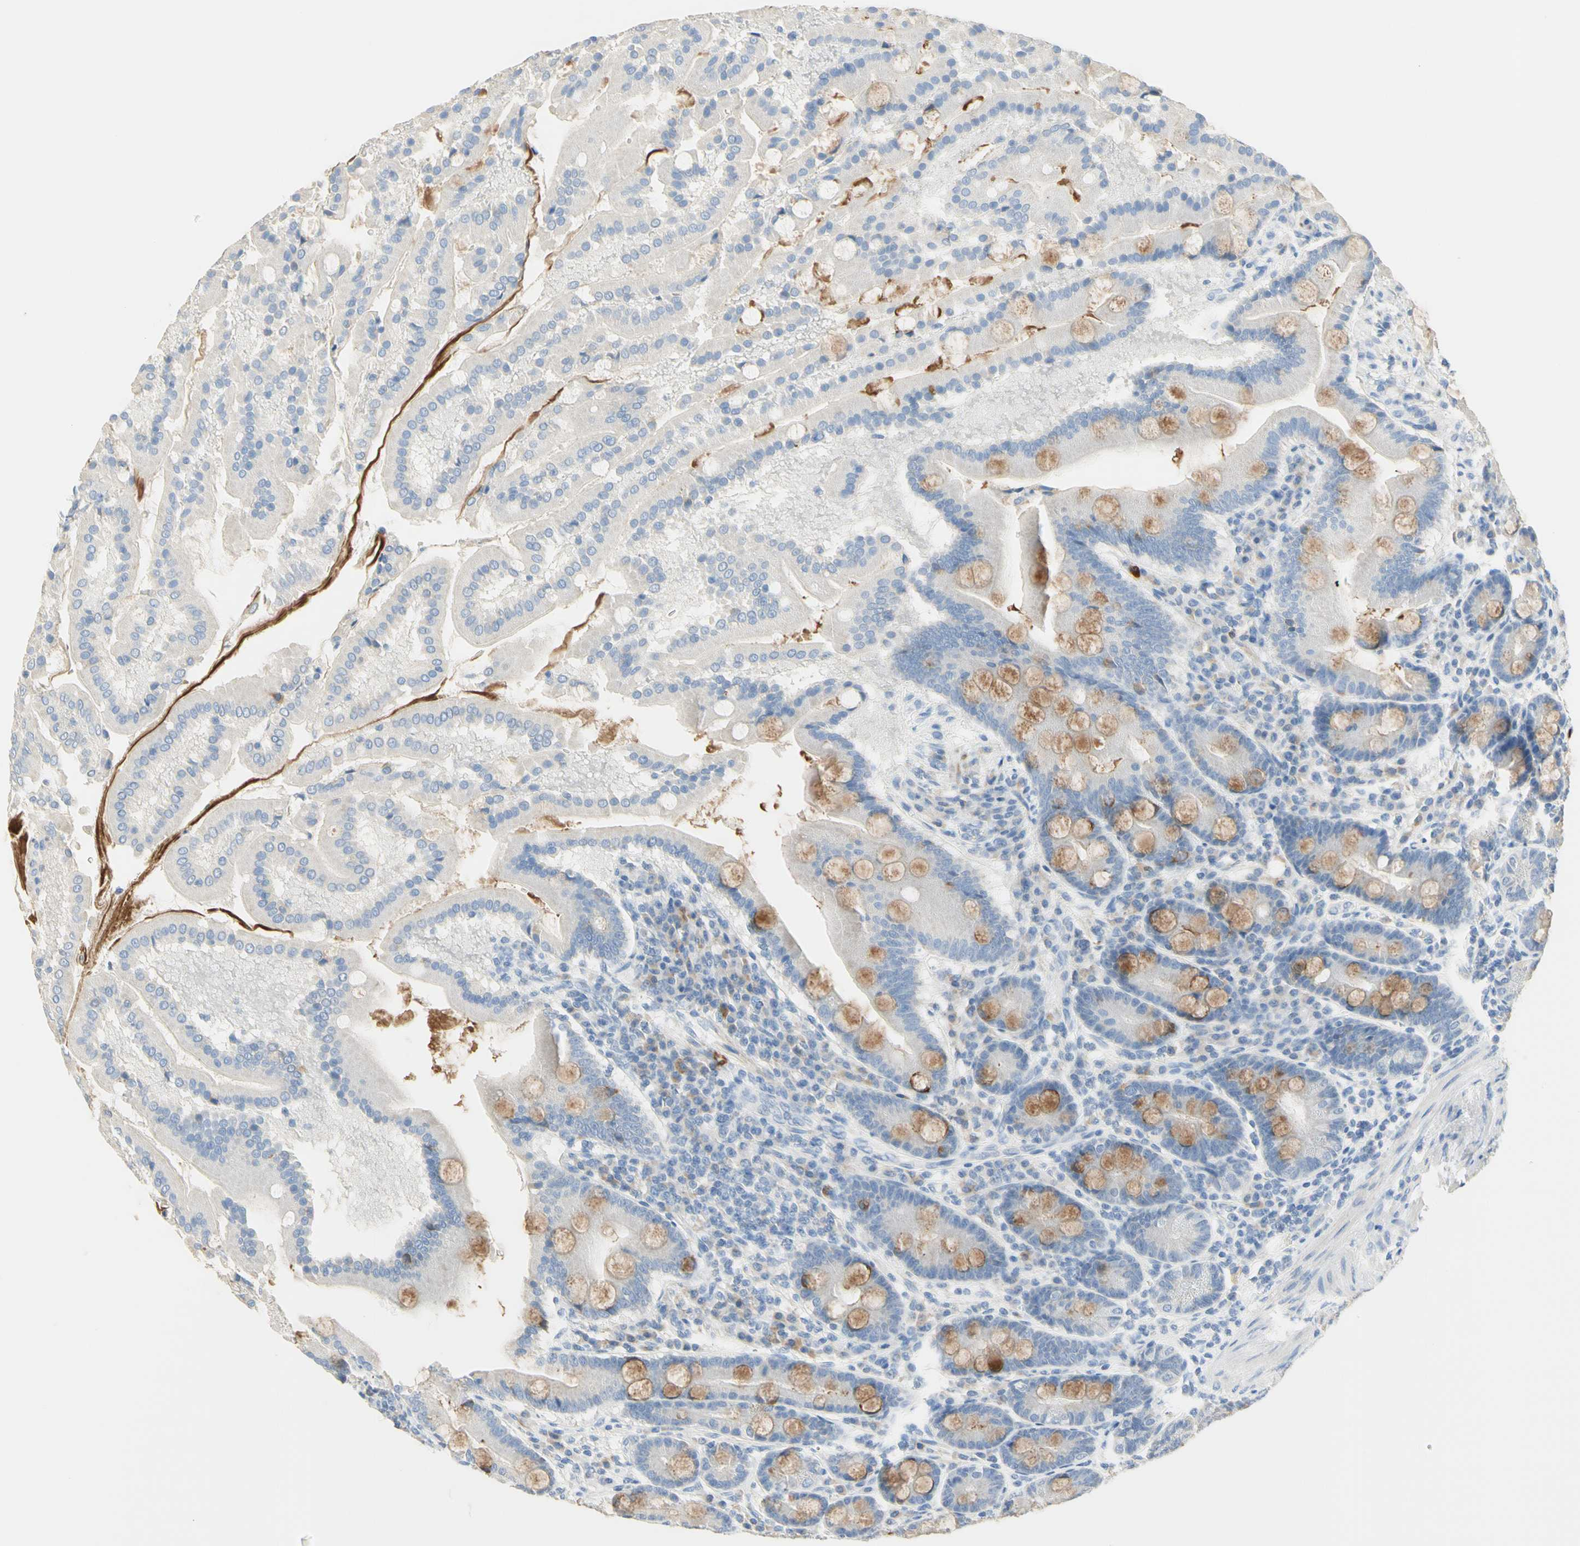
{"staining": {"intensity": "moderate", "quantity": "25%-75%", "location": "cytoplasmic/membranous"}, "tissue": "duodenum", "cell_type": "Glandular cells", "image_type": "normal", "snomed": [{"axis": "morphology", "description": "Normal tissue, NOS"}, {"axis": "topography", "description": "Duodenum"}], "caption": "This histopathology image exhibits IHC staining of benign human duodenum, with medium moderate cytoplasmic/membranous positivity in approximately 25%-75% of glandular cells.", "gene": "NECTIN4", "patient": {"sex": "male", "age": 50}}